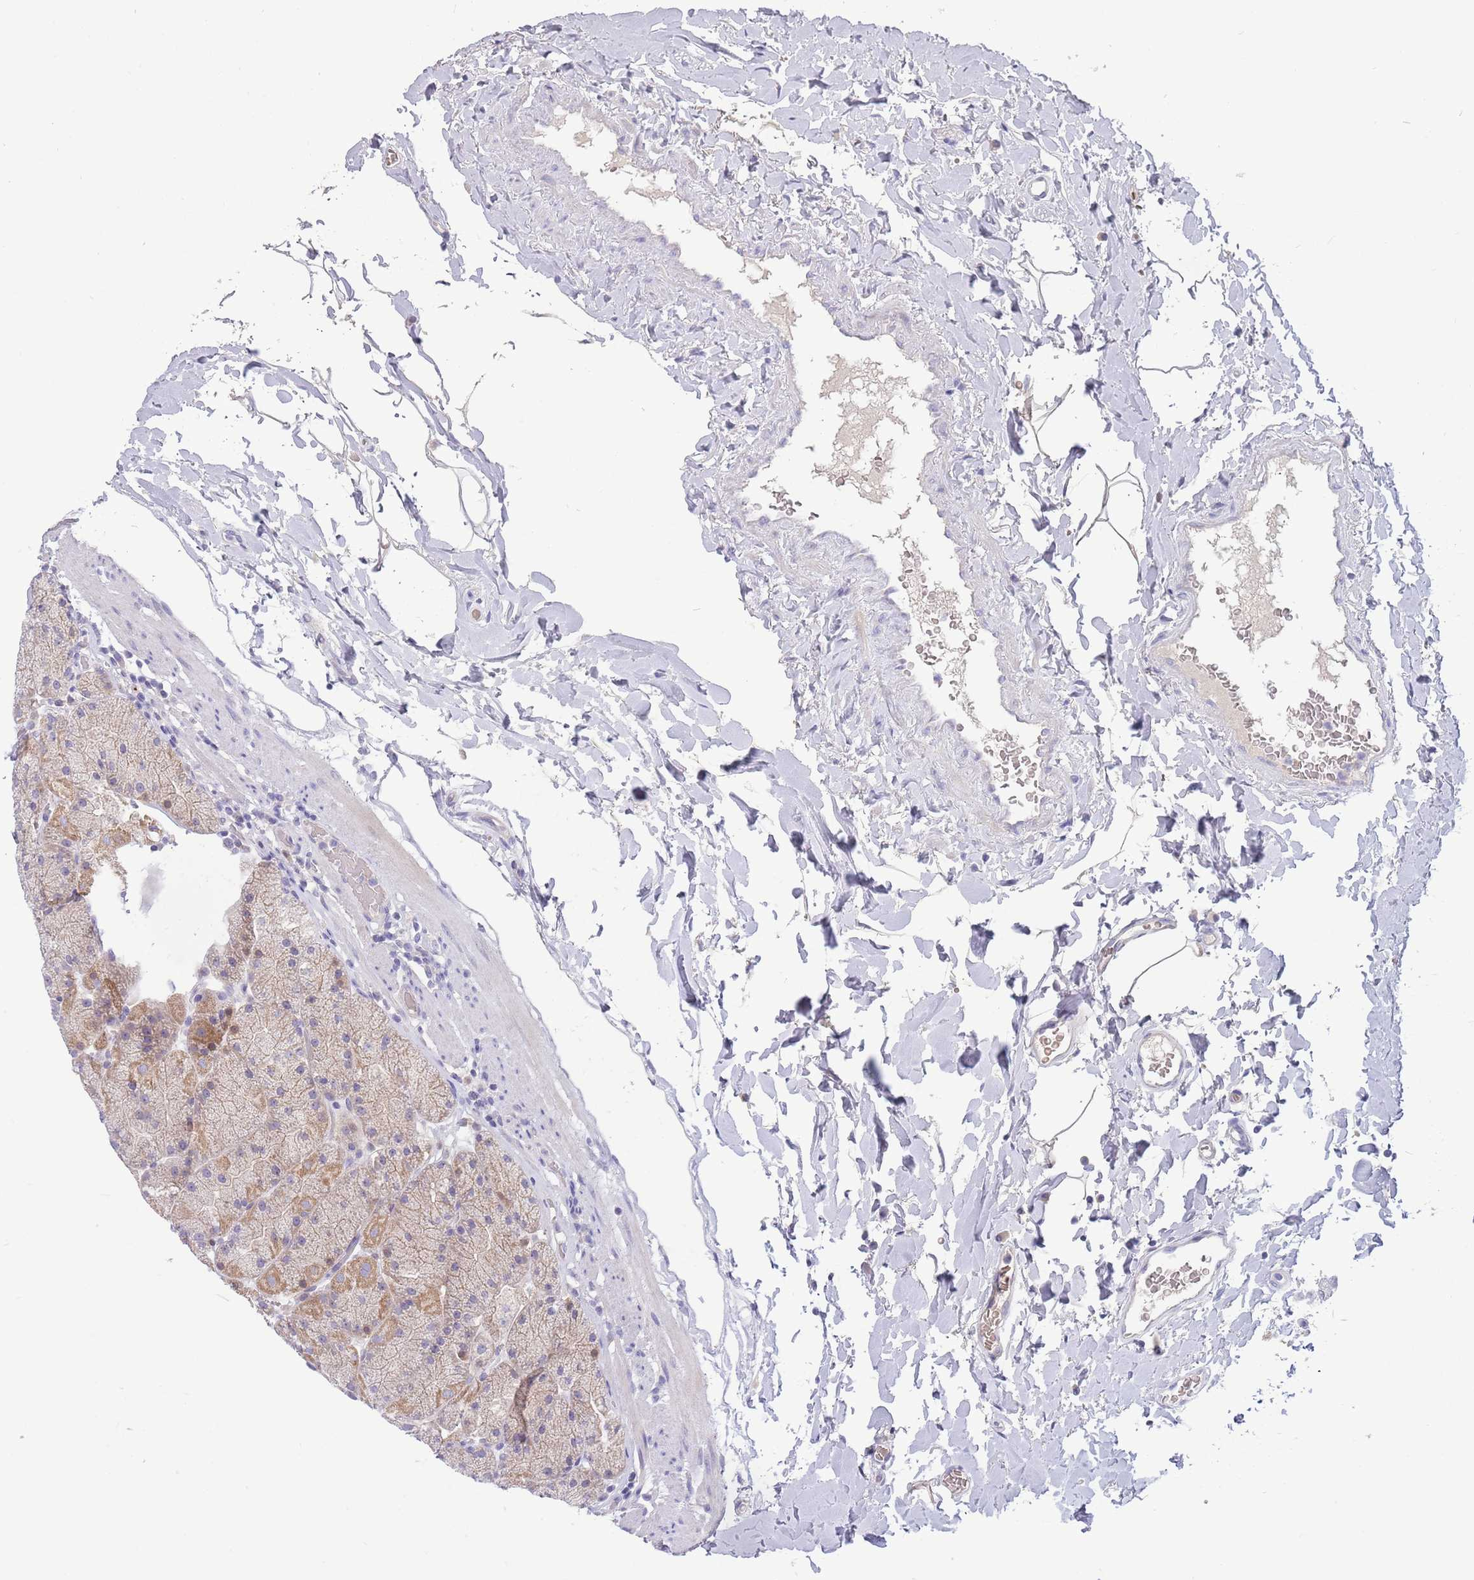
{"staining": {"intensity": "moderate", "quantity": "25%-75%", "location": "cytoplasmic/membranous"}, "tissue": "stomach", "cell_type": "Glandular cells", "image_type": "normal", "snomed": [{"axis": "morphology", "description": "Normal tissue, NOS"}, {"axis": "topography", "description": "Stomach, upper"}, {"axis": "topography", "description": "Stomach, lower"}], "caption": "An IHC photomicrograph of benign tissue is shown. Protein staining in brown highlights moderate cytoplasmic/membranous positivity in stomach within glandular cells.", "gene": "DDHD1", "patient": {"sex": "male", "age": 67}}